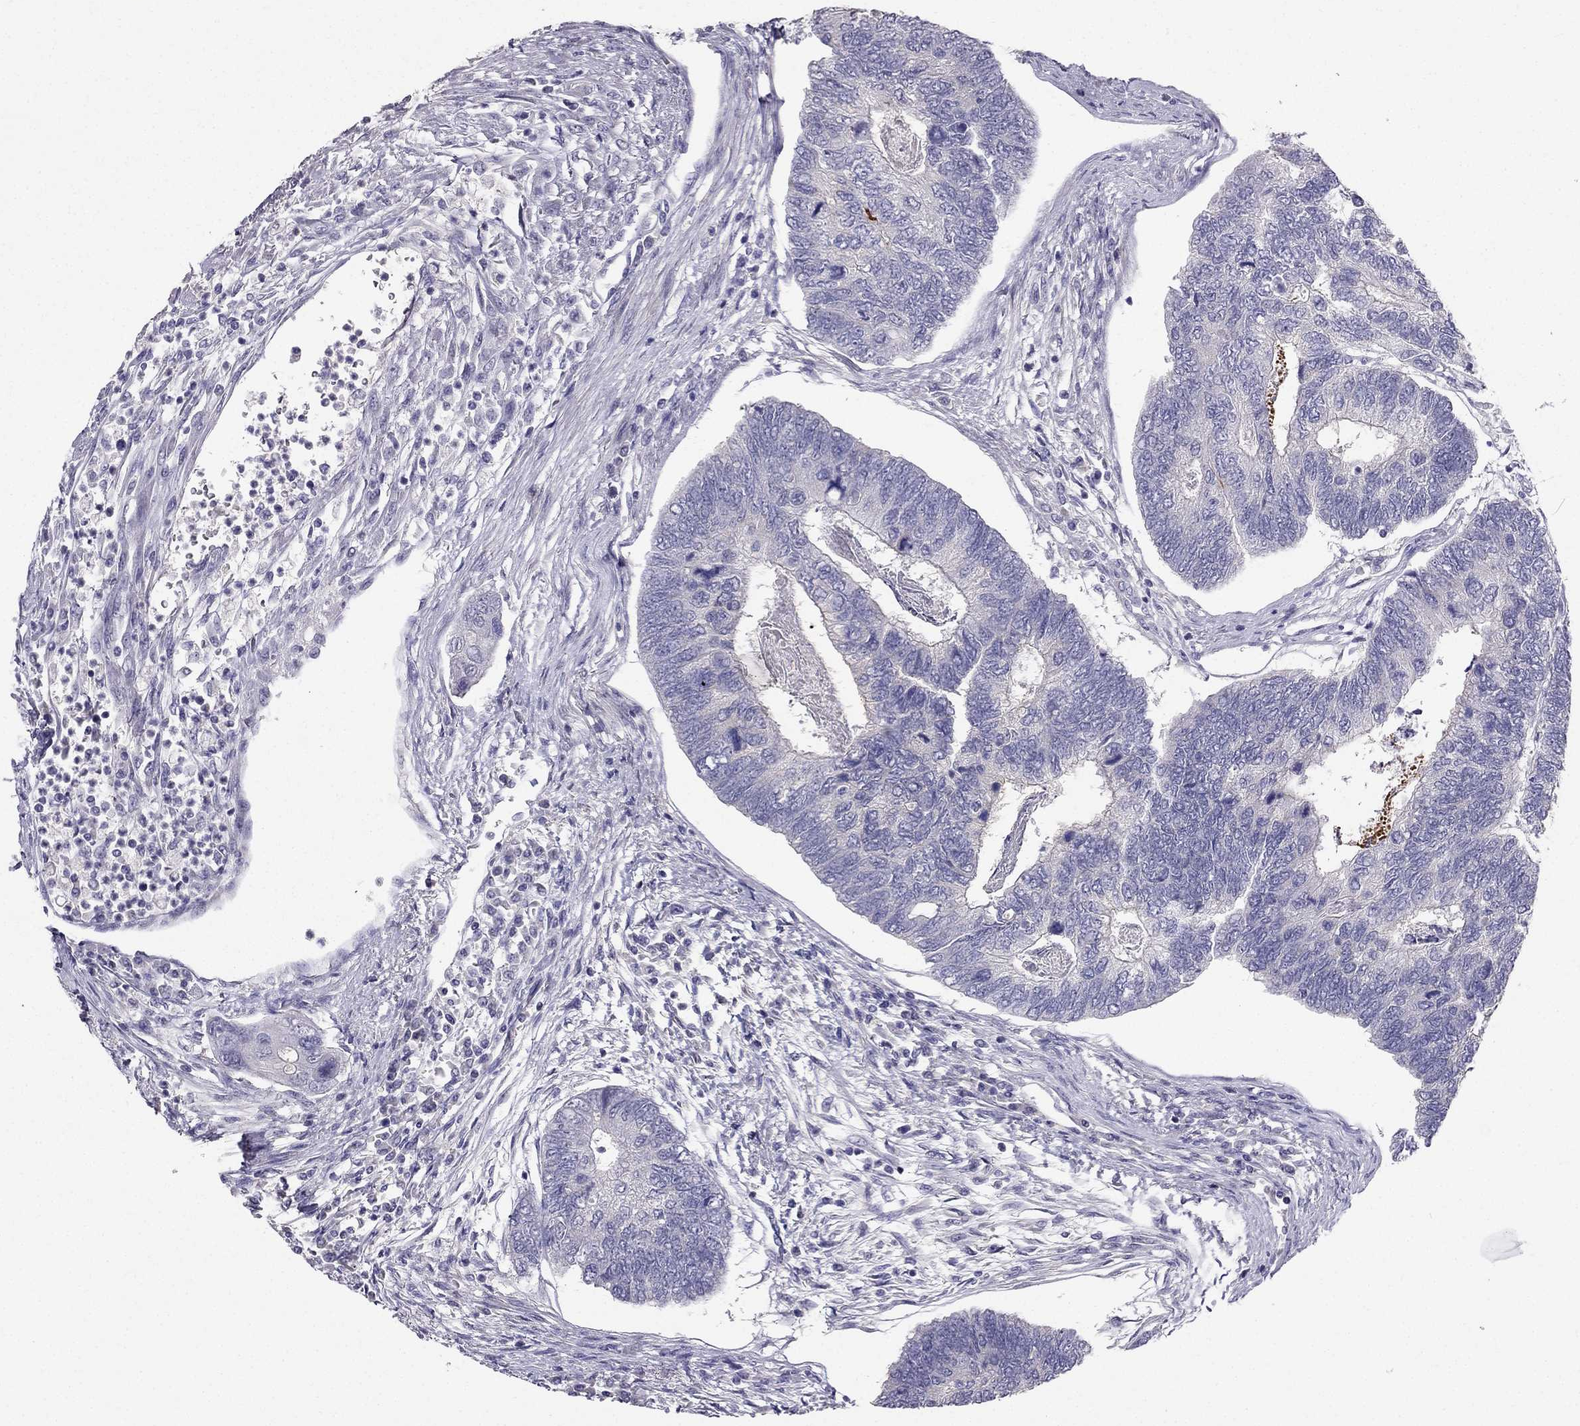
{"staining": {"intensity": "negative", "quantity": "none", "location": "none"}, "tissue": "colorectal cancer", "cell_type": "Tumor cells", "image_type": "cancer", "snomed": [{"axis": "morphology", "description": "Adenocarcinoma, NOS"}, {"axis": "topography", "description": "Colon"}], "caption": "High magnification brightfield microscopy of colorectal cancer (adenocarcinoma) stained with DAB (3,3'-diaminobenzidine) (brown) and counterstained with hematoxylin (blue): tumor cells show no significant staining.", "gene": "AS3MT", "patient": {"sex": "female", "age": 67}}